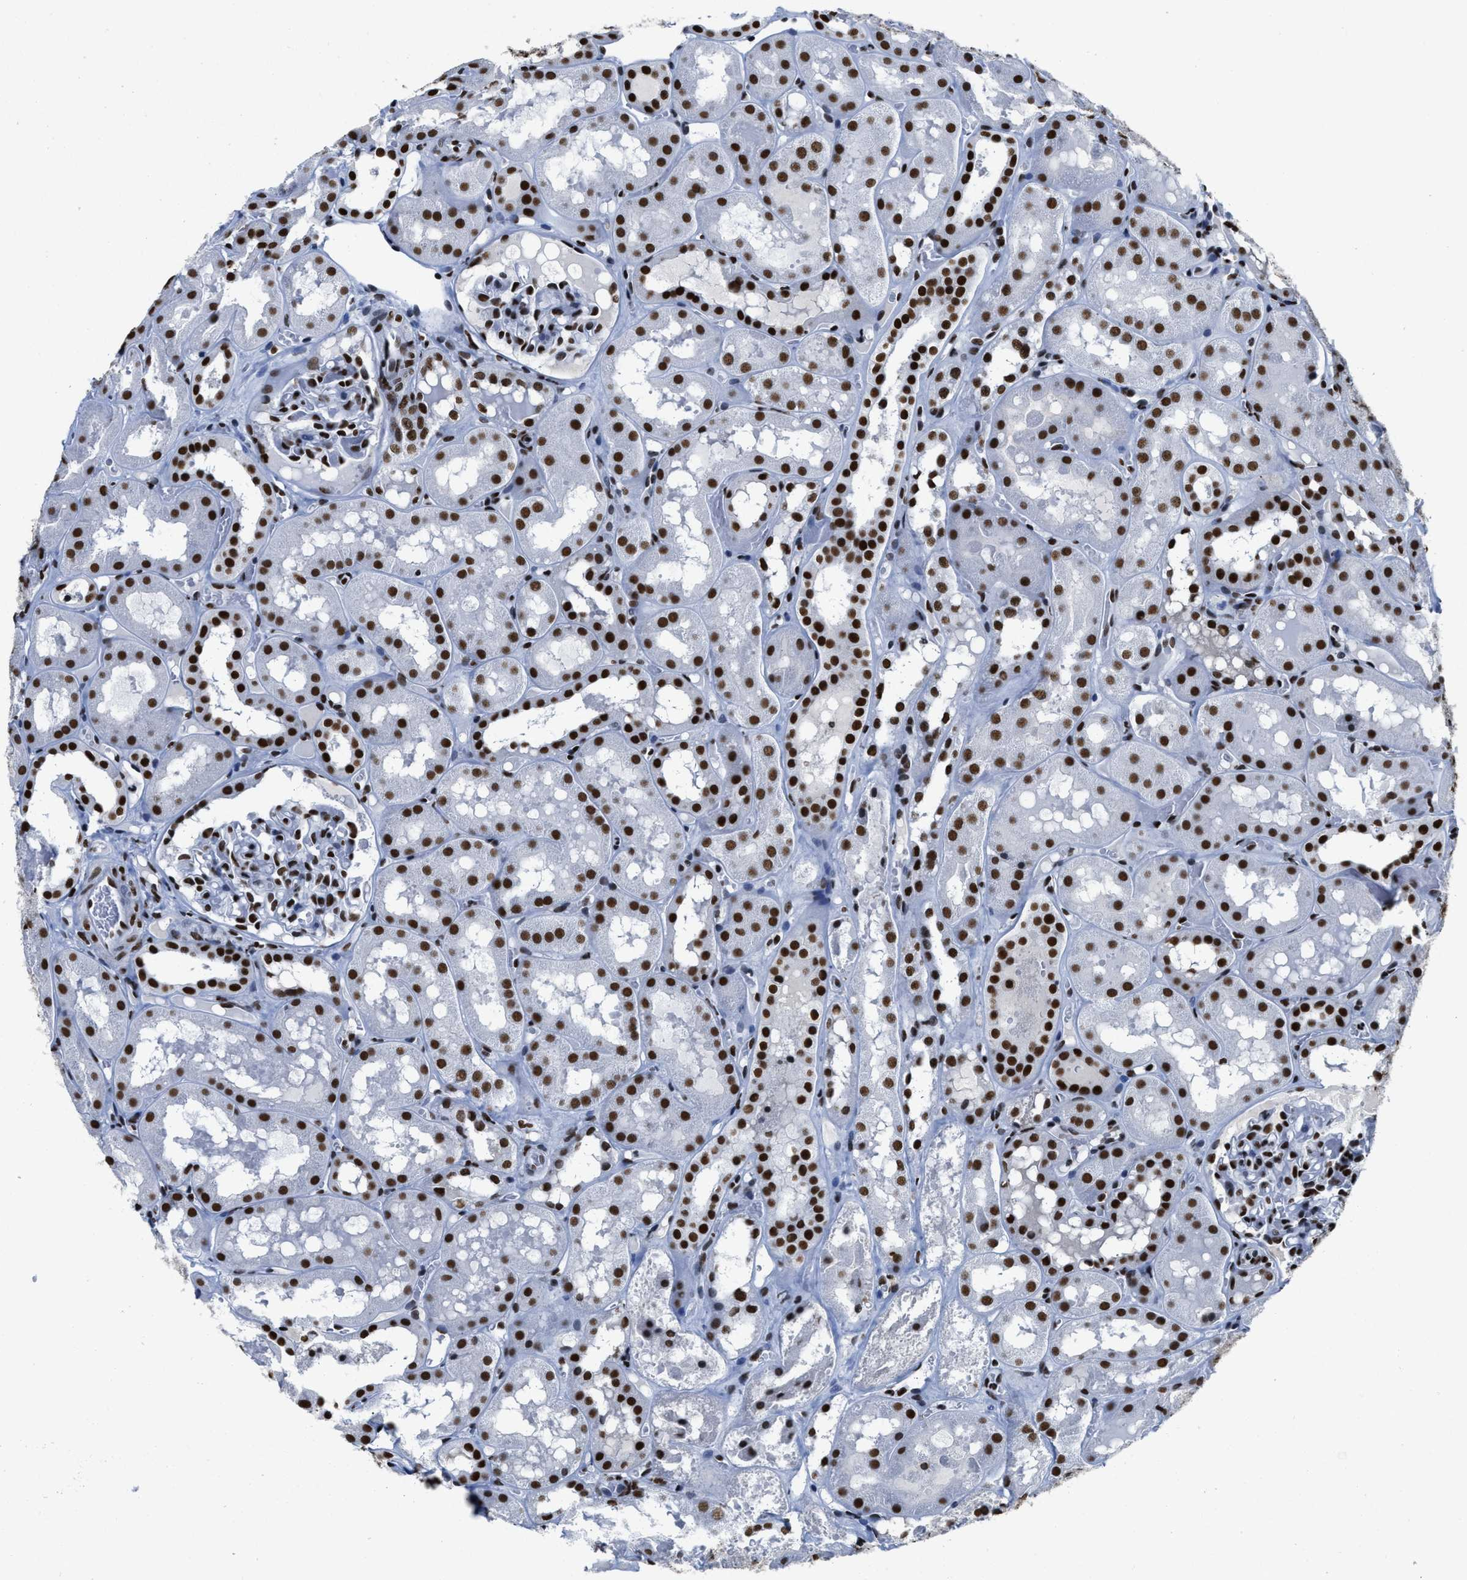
{"staining": {"intensity": "strong", "quantity": ">75%", "location": "nuclear"}, "tissue": "kidney", "cell_type": "Cells in glomeruli", "image_type": "normal", "snomed": [{"axis": "morphology", "description": "Normal tissue, NOS"}, {"axis": "topography", "description": "Kidney"}, {"axis": "topography", "description": "Urinary bladder"}], "caption": "A micrograph of human kidney stained for a protein exhibits strong nuclear brown staining in cells in glomeruli. (Brightfield microscopy of DAB IHC at high magnification).", "gene": "SMARCC2", "patient": {"sex": "male", "age": 16}}